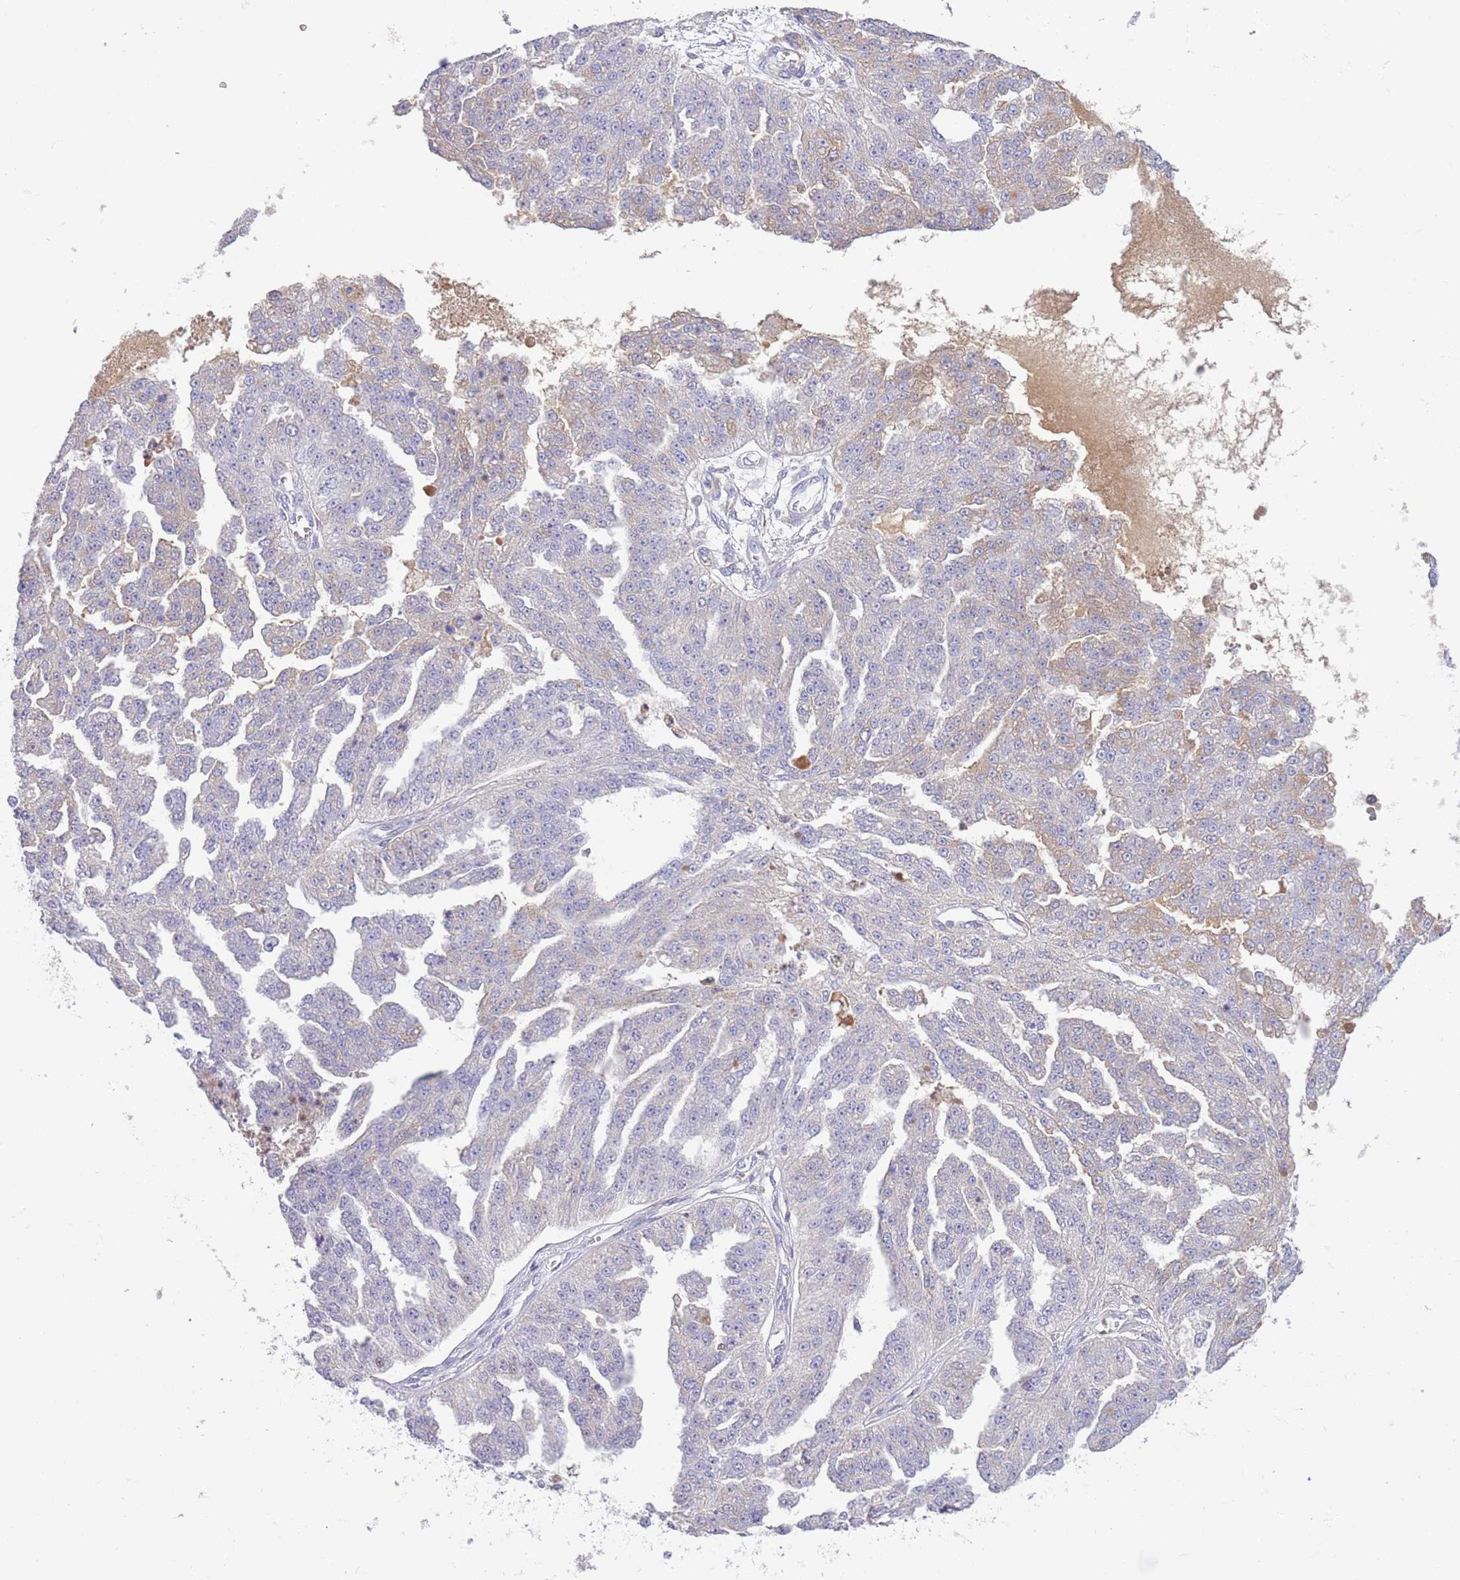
{"staining": {"intensity": "weak", "quantity": "<25%", "location": "cytoplasmic/membranous"}, "tissue": "ovarian cancer", "cell_type": "Tumor cells", "image_type": "cancer", "snomed": [{"axis": "morphology", "description": "Cystadenocarcinoma, serous, NOS"}, {"axis": "topography", "description": "Ovary"}], "caption": "The photomicrograph exhibits no staining of tumor cells in serous cystadenocarcinoma (ovarian).", "gene": "IGFL4", "patient": {"sex": "female", "age": 58}}